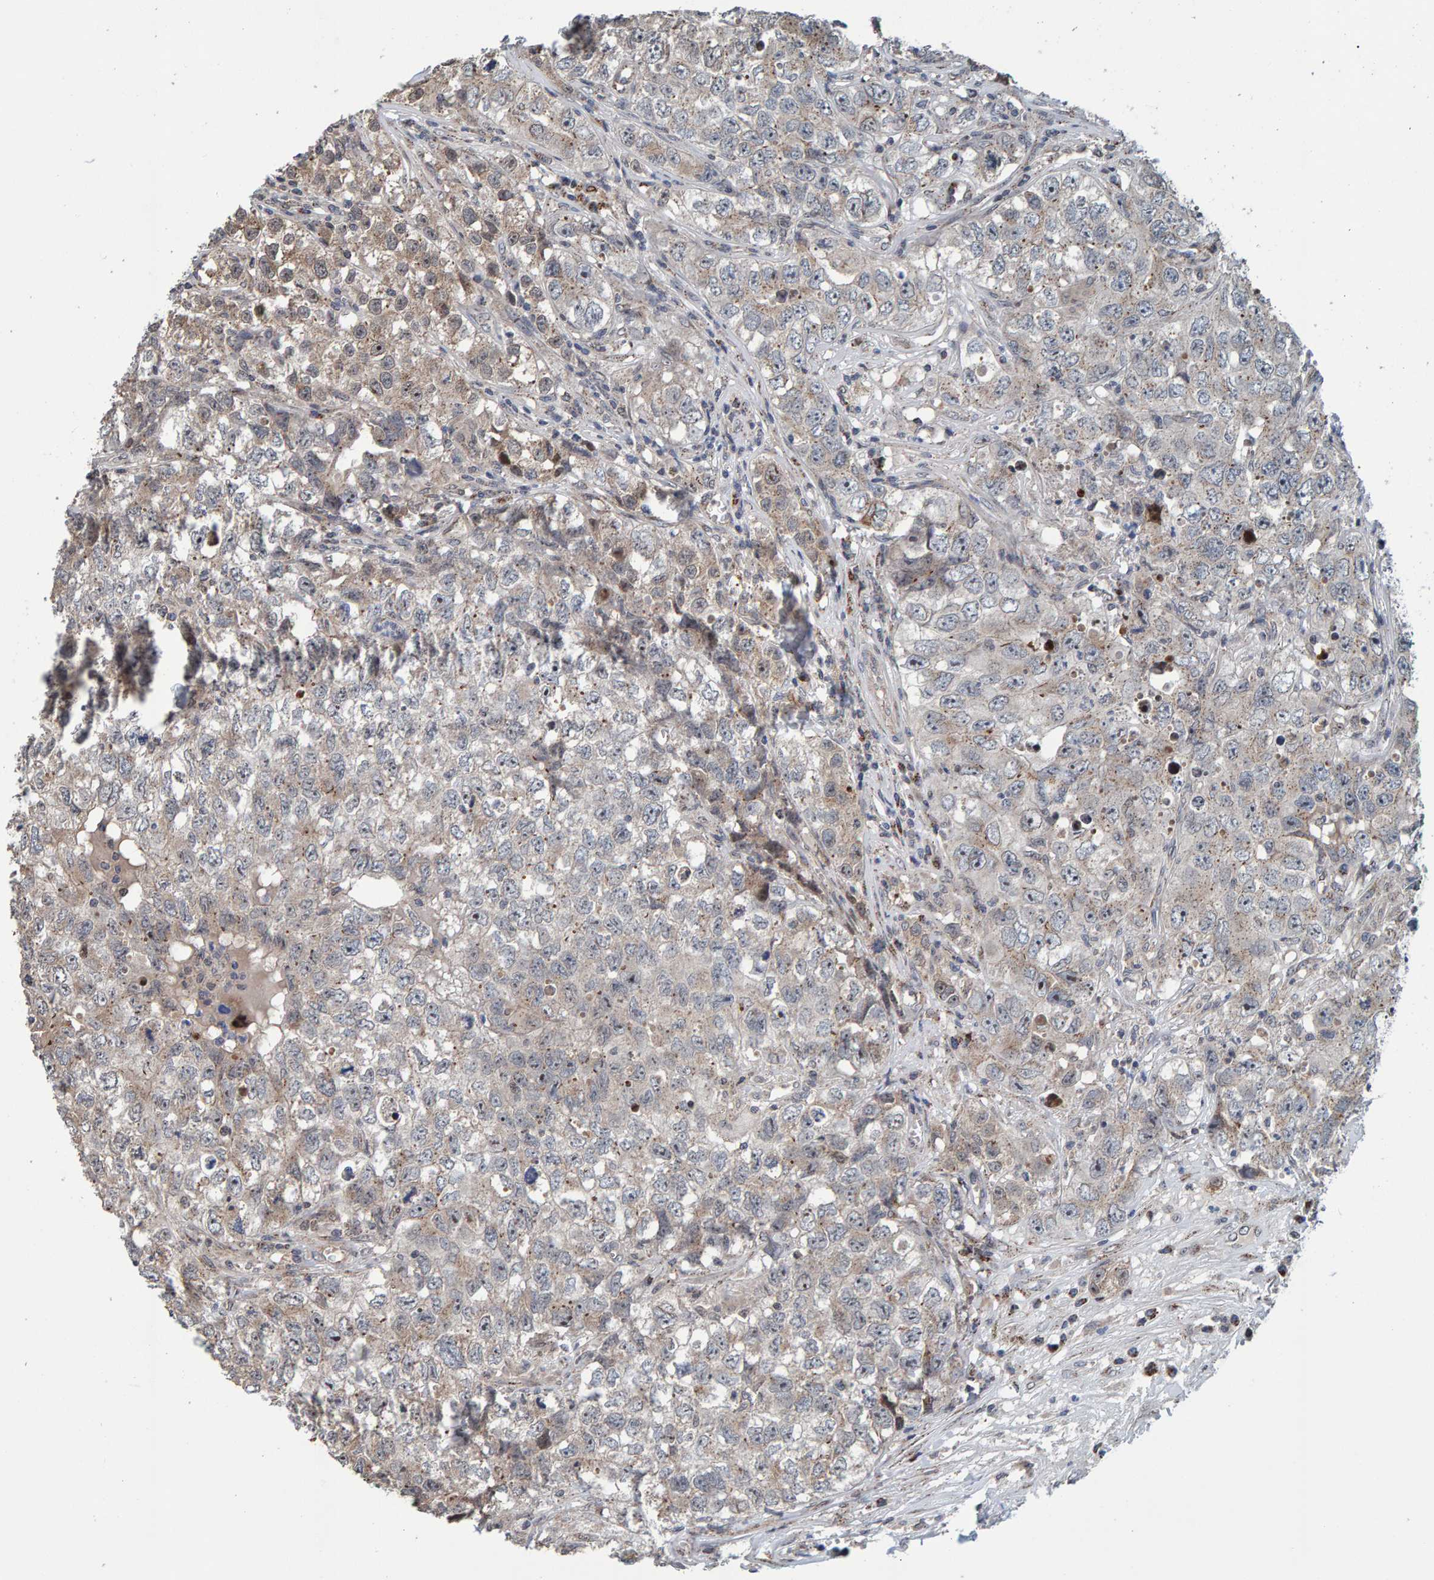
{"staining": {"intensity": "negative", "quantity": "none", "location": "none"}, "tissue": "testis cancer", "cell_type": "Tumor cells", "image_type": "cancer", "snomed": [{"axis": "morphology", "description": "Seminoma, NOS"}, {"axis": "morphology", "description": "Carcinoma, Embryonal, NOS"}, {"axis": "topography", "description": "Testis"}], "caption": "A high-resolution image shows immunohistochemistry staining of testis embryonal carcinoma, which exhibits no significant staining in tumor cells.", "gene": "CCDC25", "patient": {"sex": "male", "age": 43}}